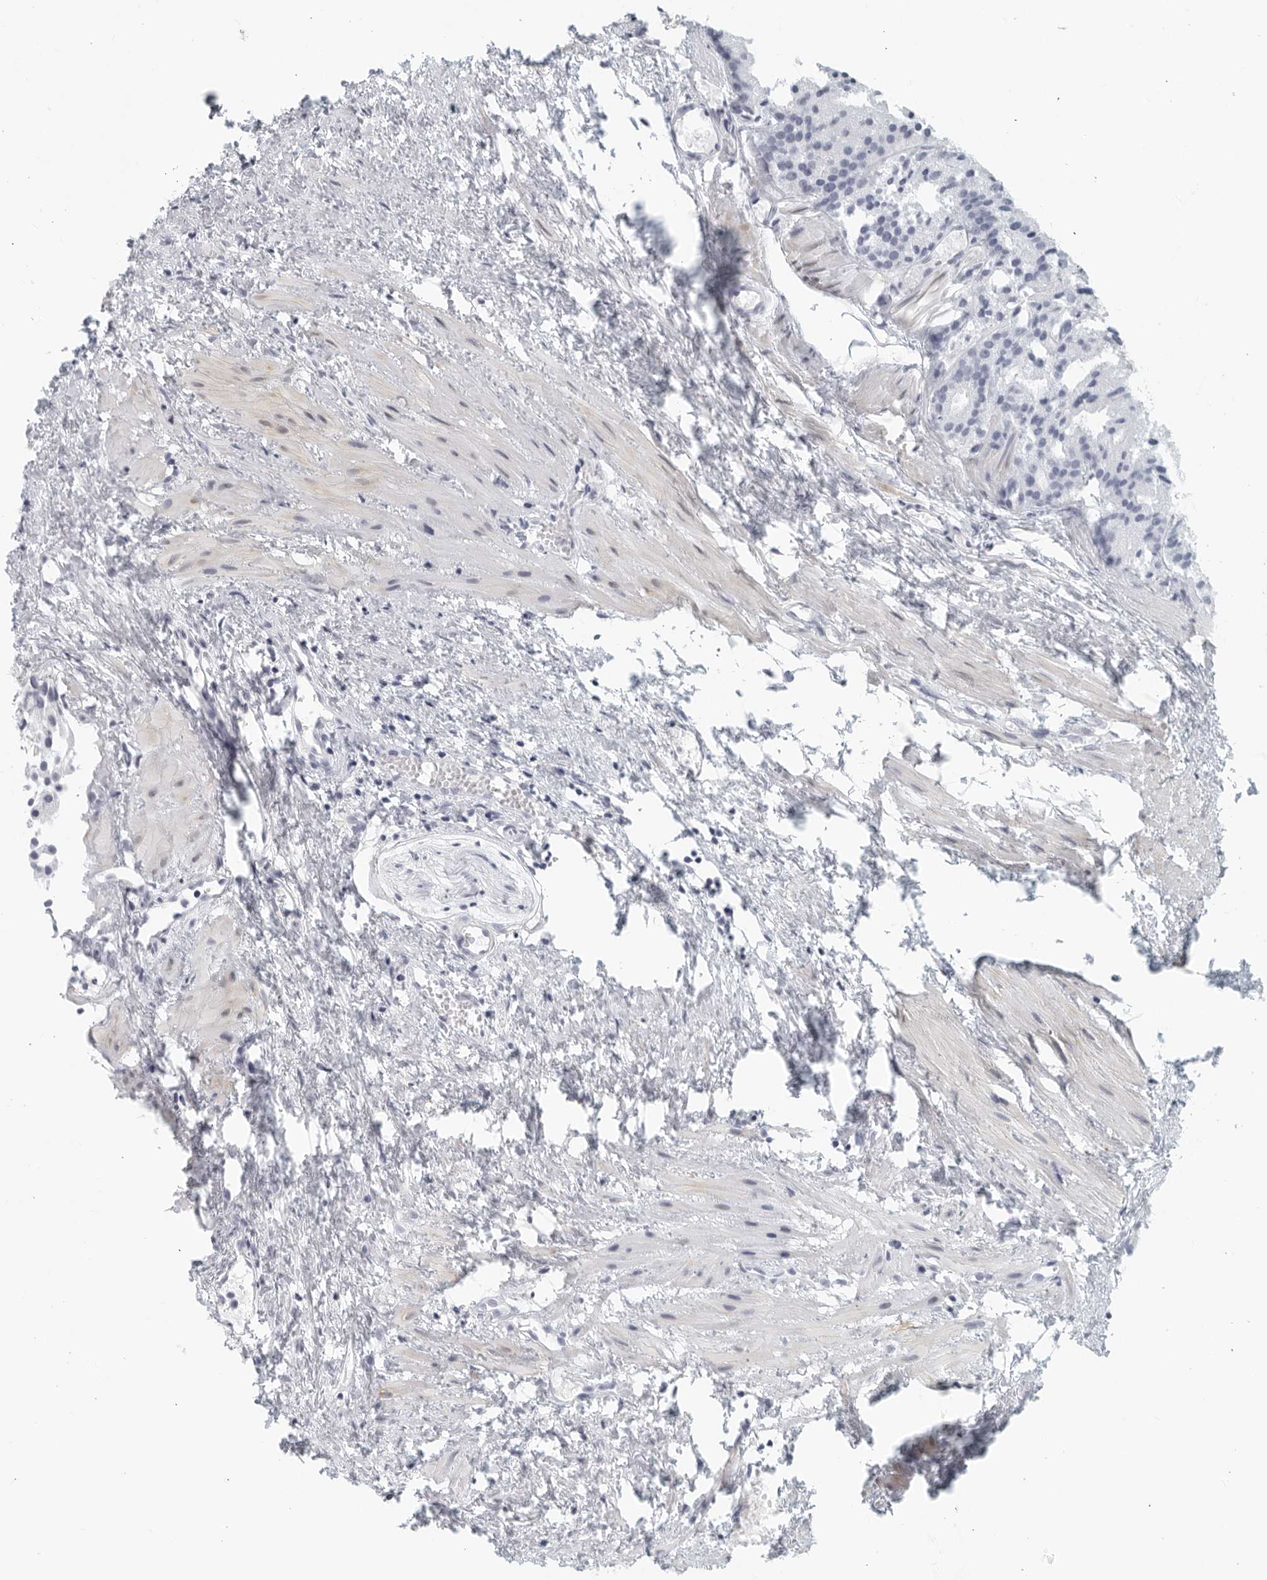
{"staining": {"intensity": "negative", "quantity": "none", "location": "none"}, "tissue": "prostate cancer", "cell_type": "Tumor cells", "image_type": "cancer", "snomed": [{"axis": "morphology", "description": "Adenocarcinoma, Low grade"}, {"axis": "topography", "description": "Prostate"}], "caption": "A micrograph of human adenocarcinoma (low-grade) (prostate) is negative for staining in tumor cells.", "gene": "MATN1", "patient": {"sex": "male", "age": 88}}